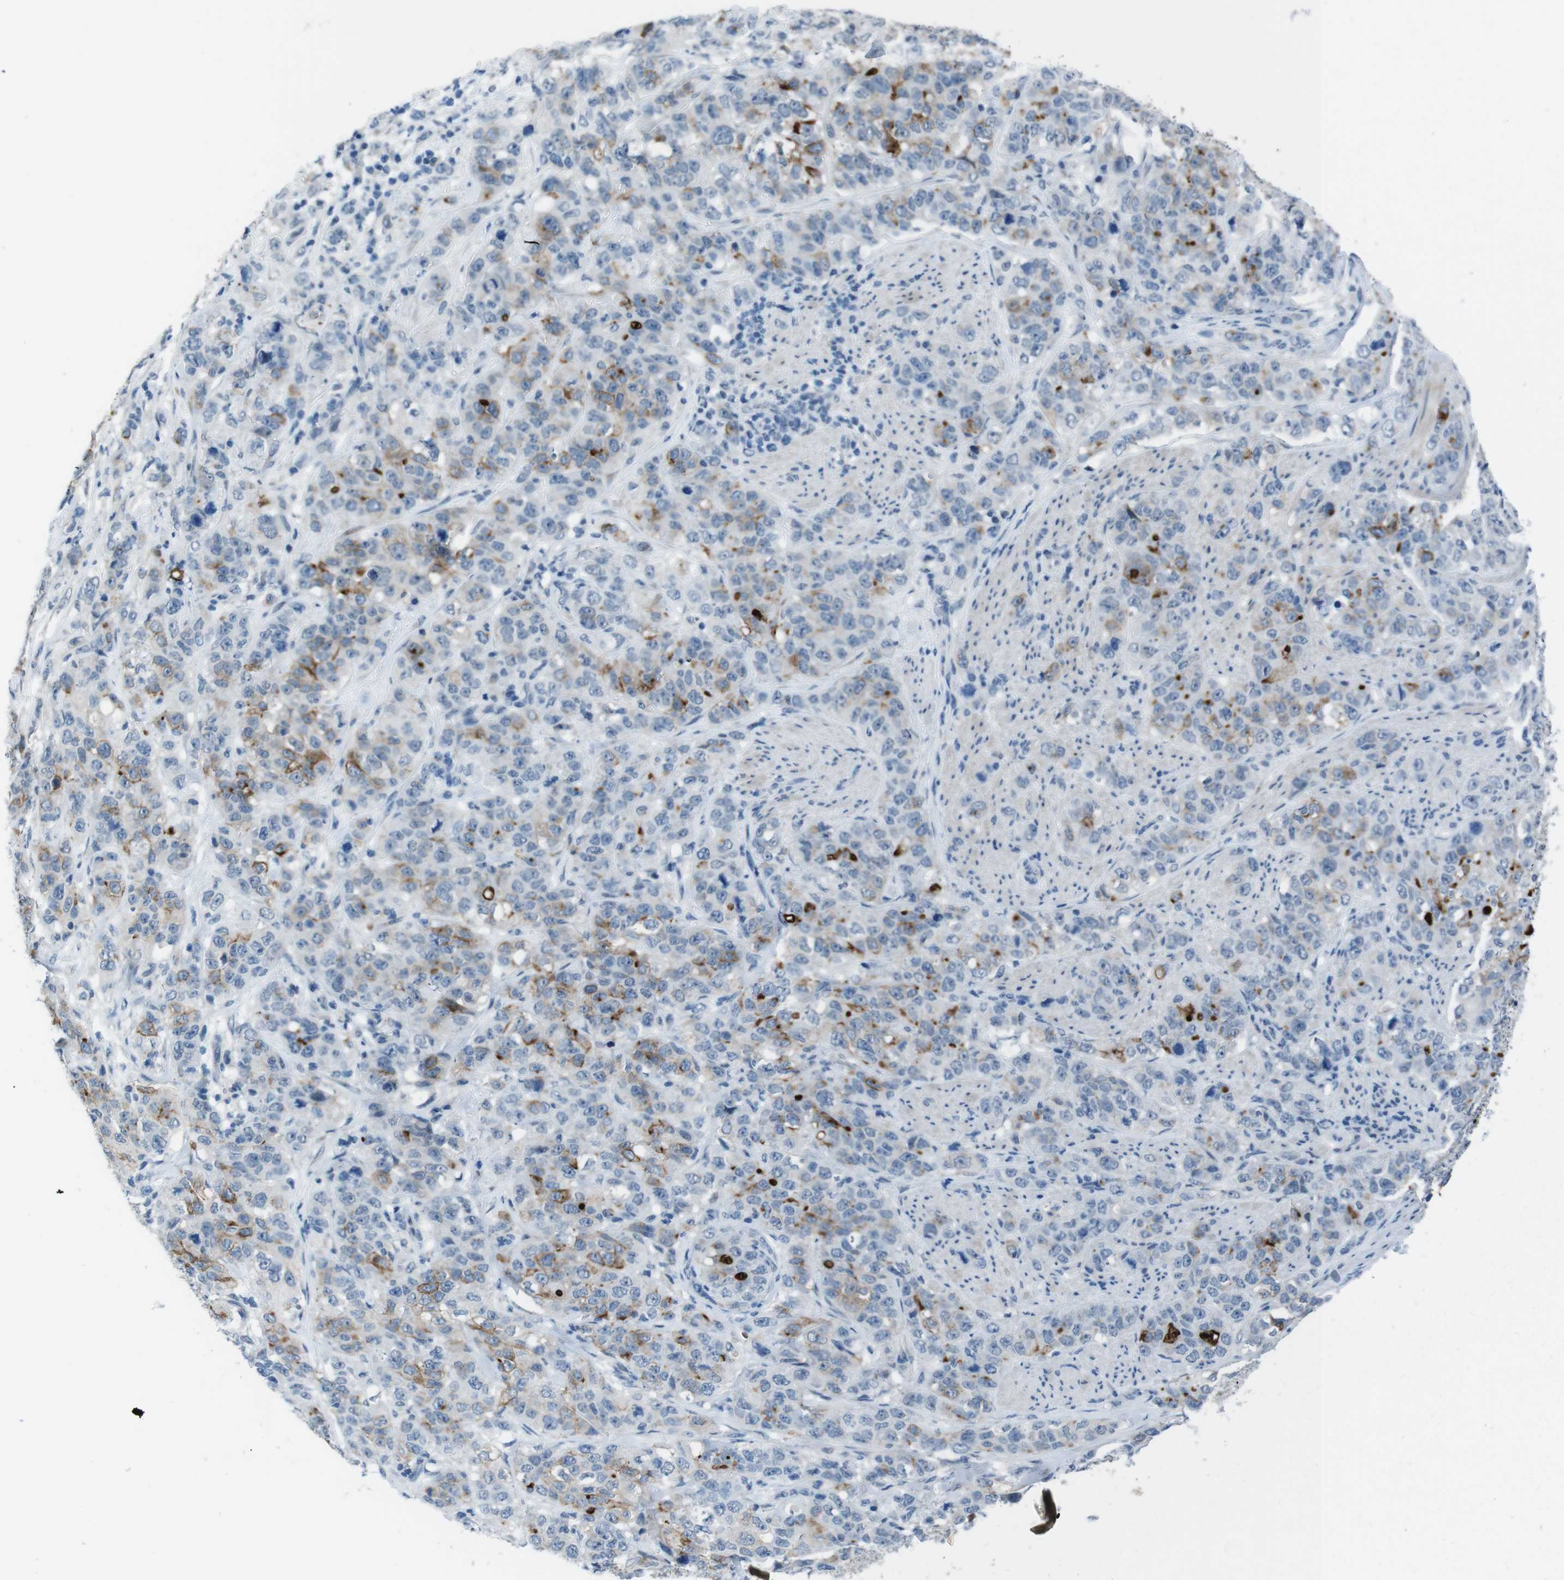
{"staining": {"intensity": "weak", "quantity": "25%-75%", "location": "cytoplasmic/membranous"}, "tissue": "stomach cancer", "cell_type": "Tumor cells", "image_type": "cancer", "snomed": [{"axis": "morphology", "description": "Adenocarcinoma, NOS"}, {"axis": "topography", "description": "Stomach"}], "caption": "This photomicrograph exhibits stomach adenocarcinoma stained with immunohistochemistry to label a protein in brown. The cytoplasmic/membranous of tumor cells show weak positivity for the protein. Nuclei are counter-stained blue.", "gene": "CDHR2", "patient": {"sex": "male", "age": 48}}